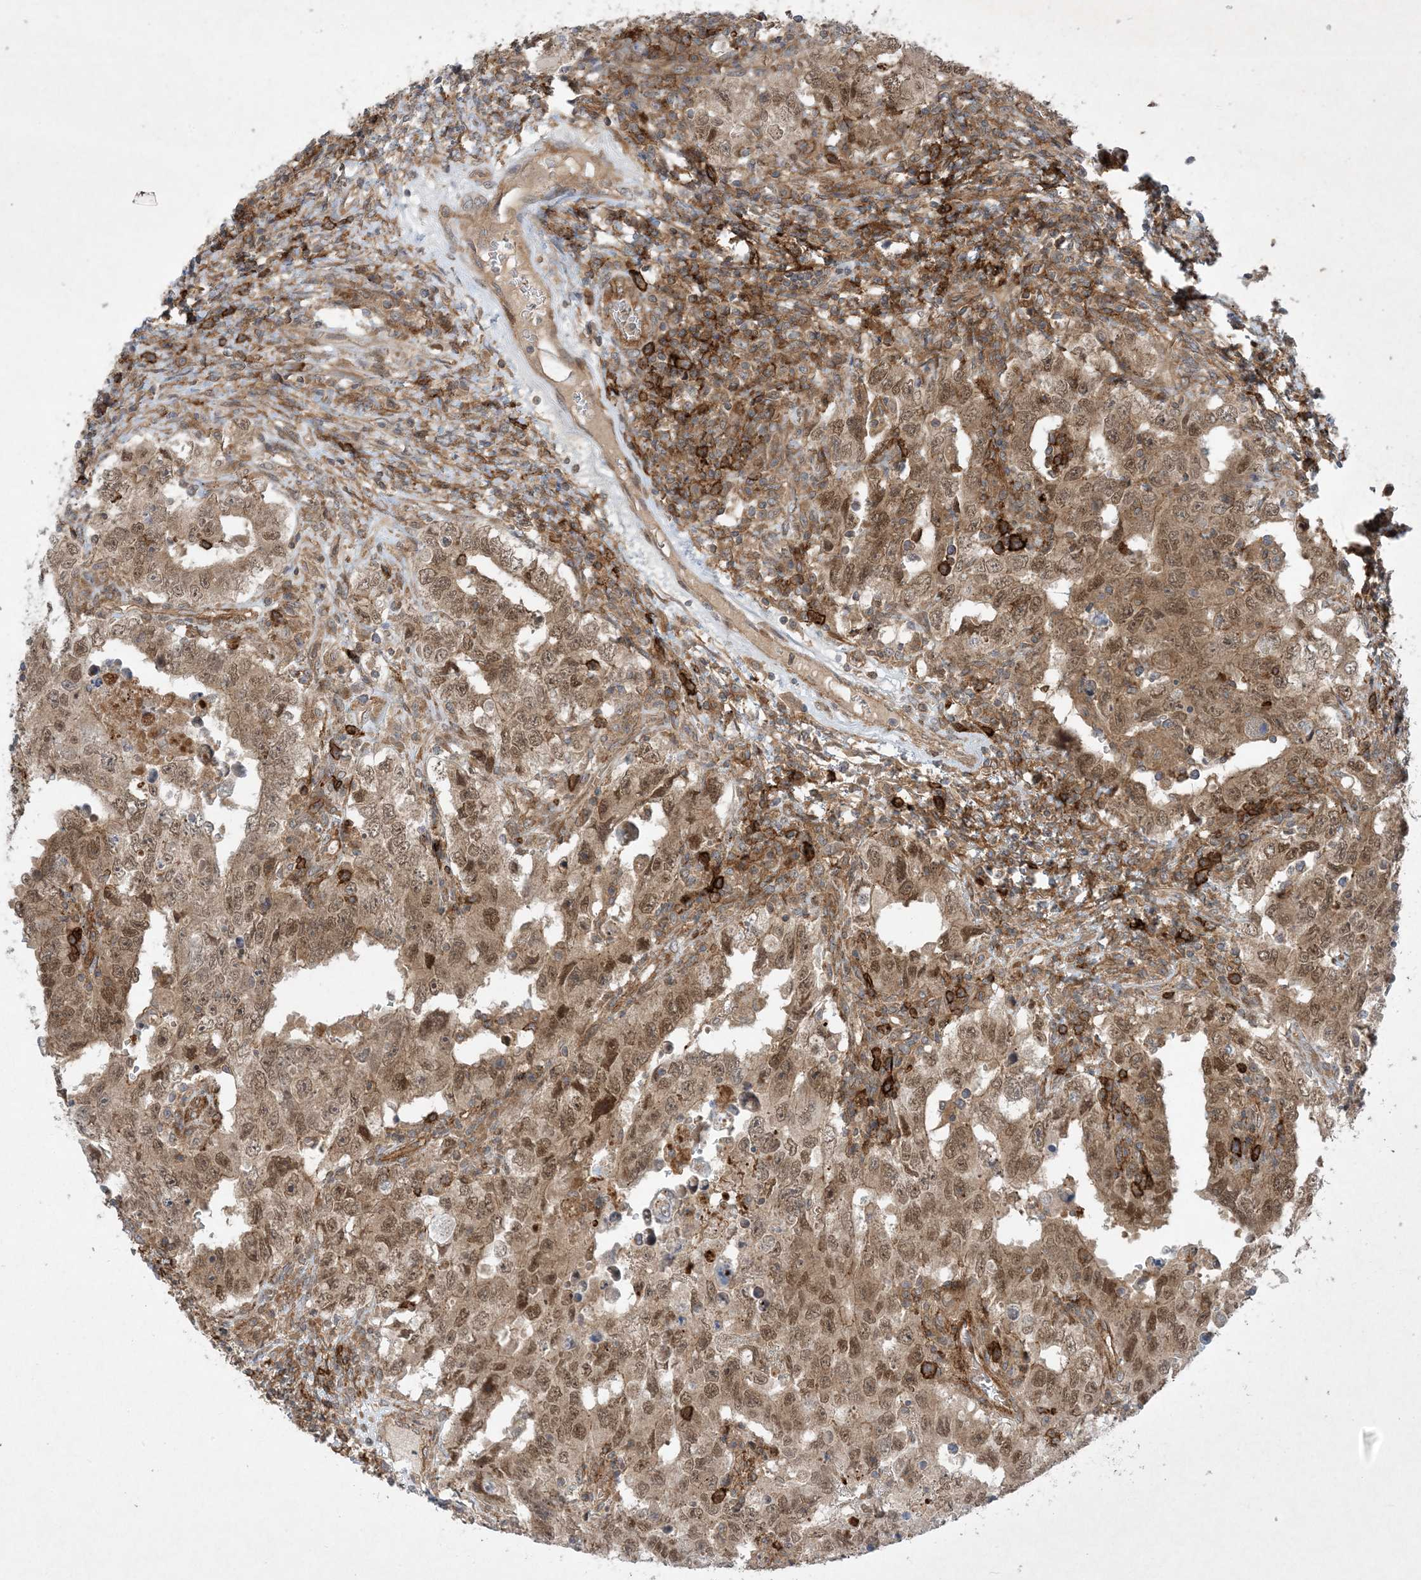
{"staining": {"intensity": "moderate", "quantity": ">75%", "location": "cytoplasmic/membranous,nuclear"}, "tissue": "testis cancer", "cell_type": "Tumor cells", "image_type": "cancer", "snomed": [{"axis": "morphology", "description": "Carcinoma, Embryonal, NOS"}, {"axis": "topography", "description": "Testis"}], "caption": "Protein positivity by immunohistochemistry (IHC) reveals moderate cytoplasmic/membranous and nuclear staining in approximately >75% of tumor cells in testis embryonal carcinoma.", "gene": "STAM2", "patient": {"sex": "male", "age": 26}}